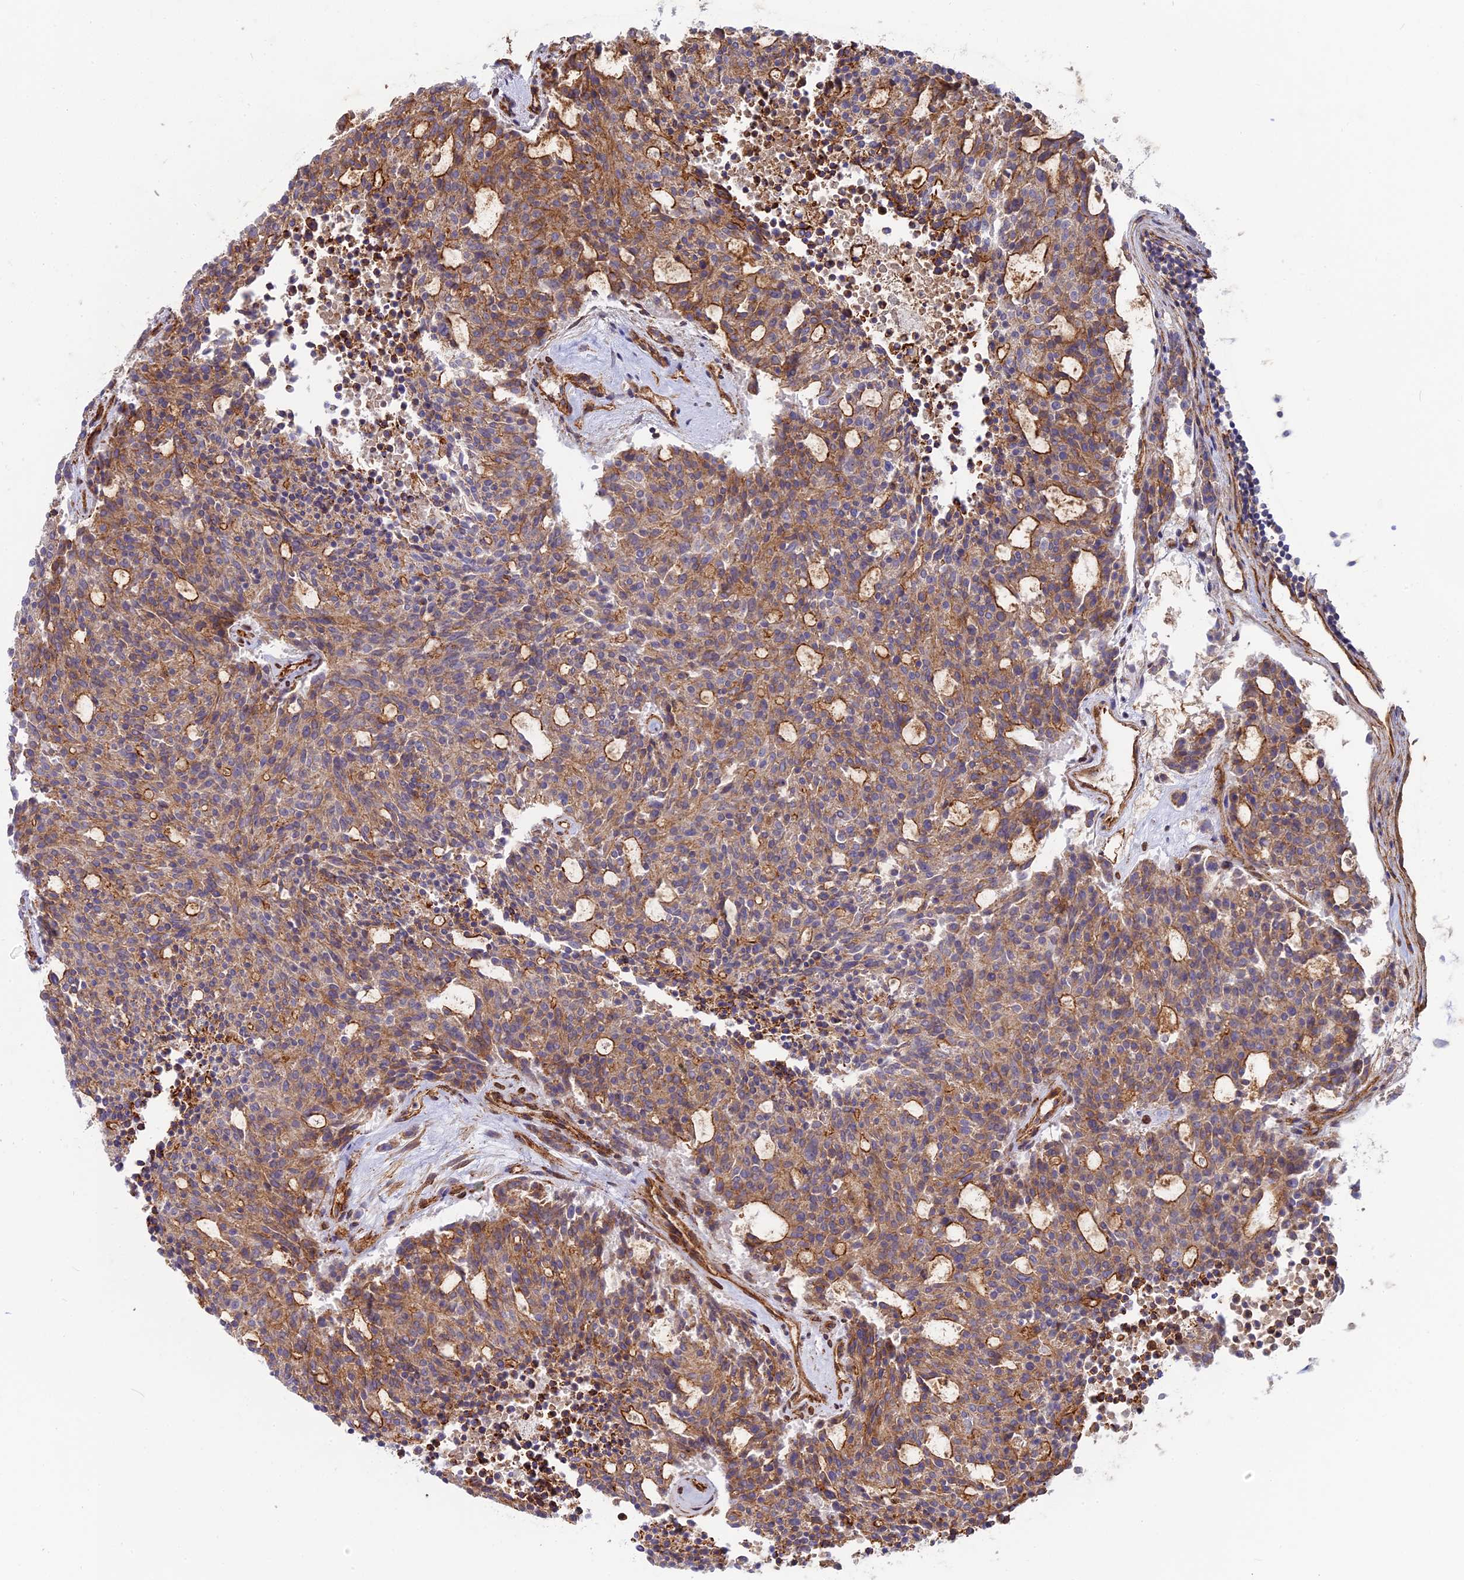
{"staining": {"intensity": "moderate", "quantity": "25%-75%", "location": "cytoplasmic/membranous"}, "tissue": "carcinoid", "cell_type": "Tumor cells", "image_type": "cancer", "snomed": [{"axis": "morphology", "description": "Carcinoid, malignant, NOS"}, {"axis": "topography", "description": "Pancreas"}], "caption": "Protein analysis of carcinoid (malignant) tissue reveals moderate cytoplasmic/membranous staining in about 25%-75% of tumor cells.", "gene": "CNBD2", "patient": {"sex": "female", "age": 54}}